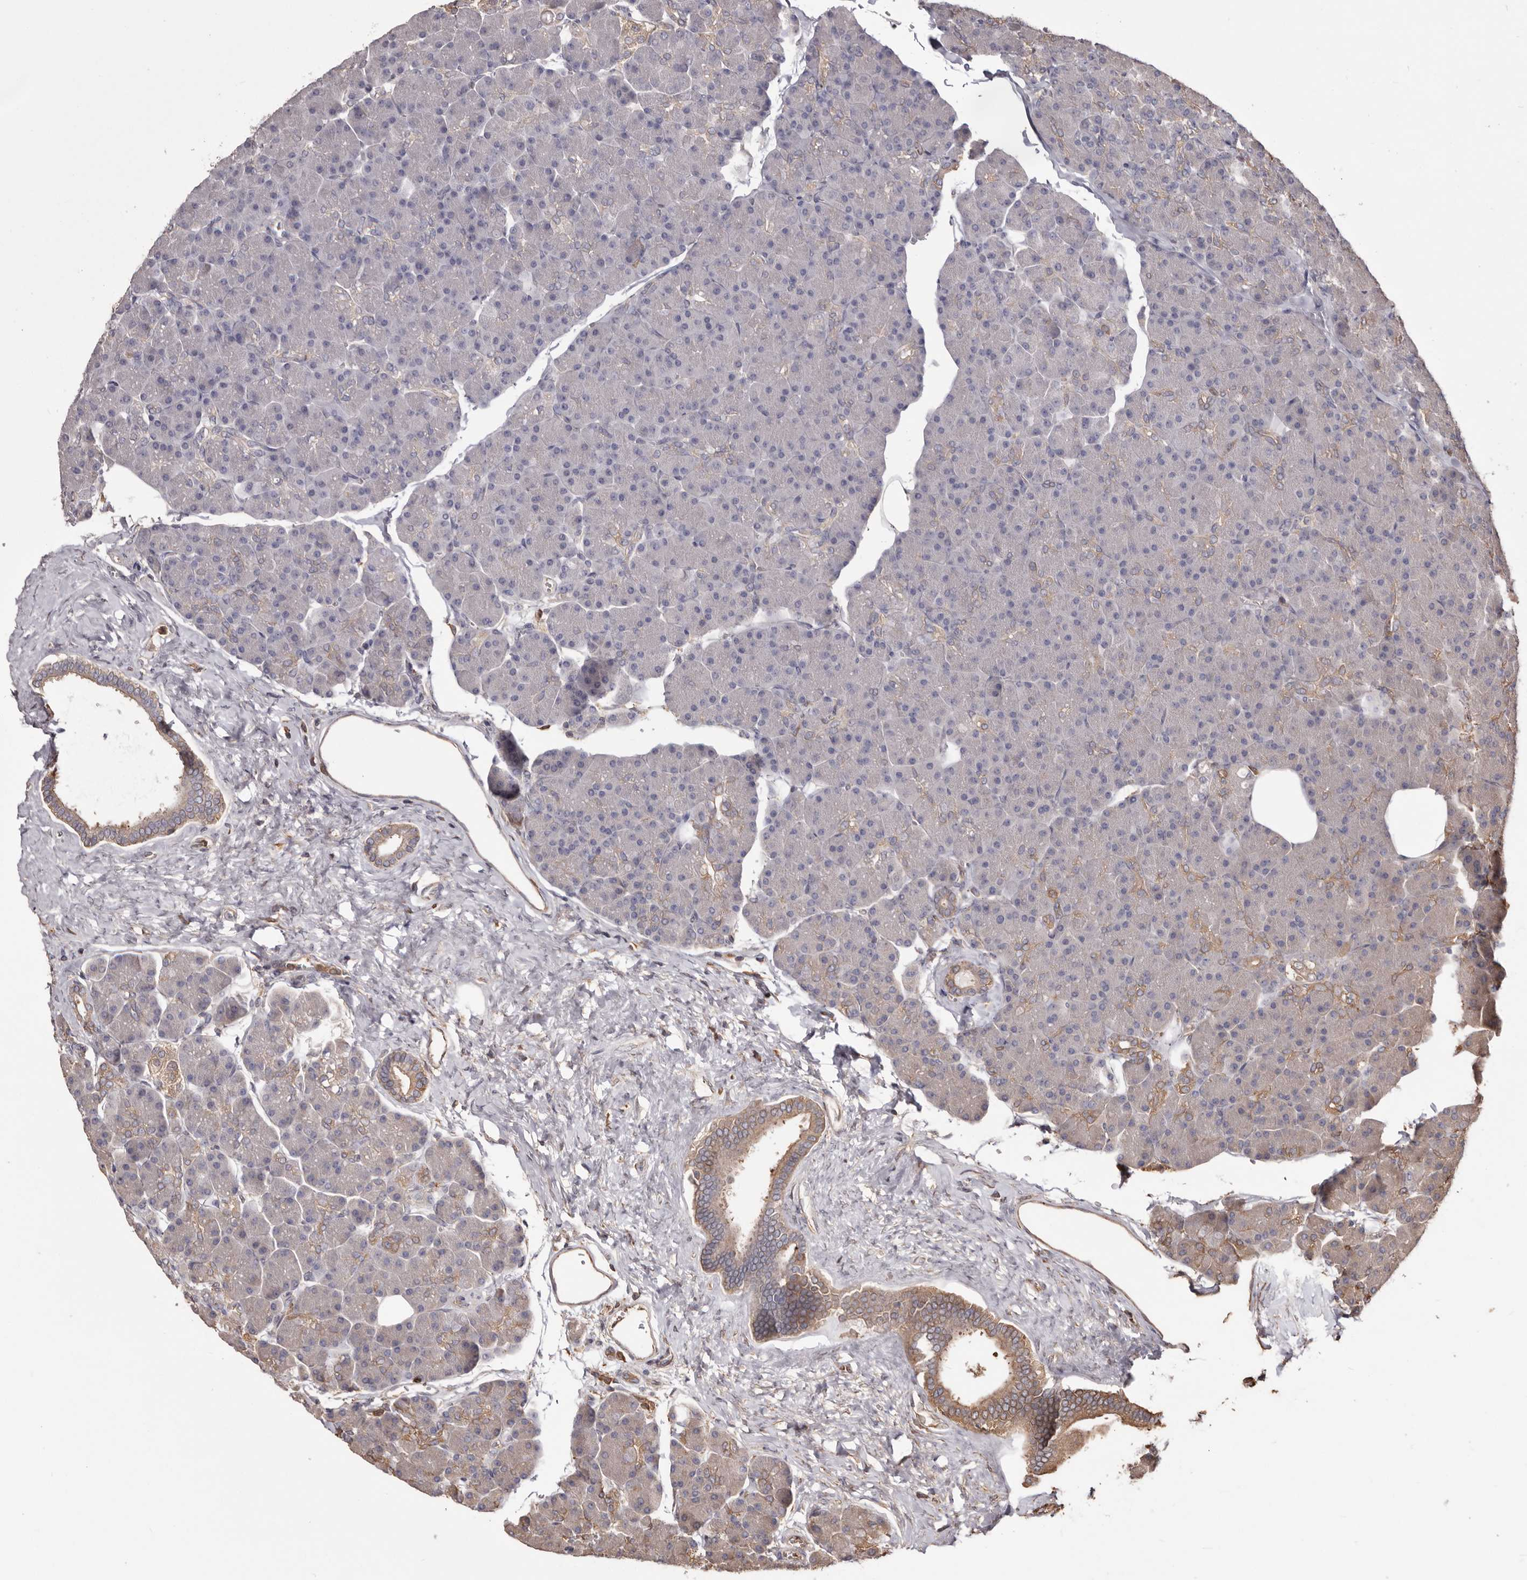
{"staining": {"intensity": "weak", "quantity": "25%-75%", "location": "cytoplasmic/membranous"}, "tissue": "pancreas", "cell_type": "Exocrine glandular cells", "image_type": "normal", "snomed": [{"axis": "morphology", "description": "Normal tissue, NOS"}, {"axis": "topography", "description": "Pancreas"}], "caption": "Immunohistochemical staining of benign human pancreas exhibits 25%-75% levels of weak cytoplasmic/membranous protein positivity in approximately 25%-75% of exocrine glandular cells.", "gene": "PKM", "patient": {"sex": "female", "age": 43}}